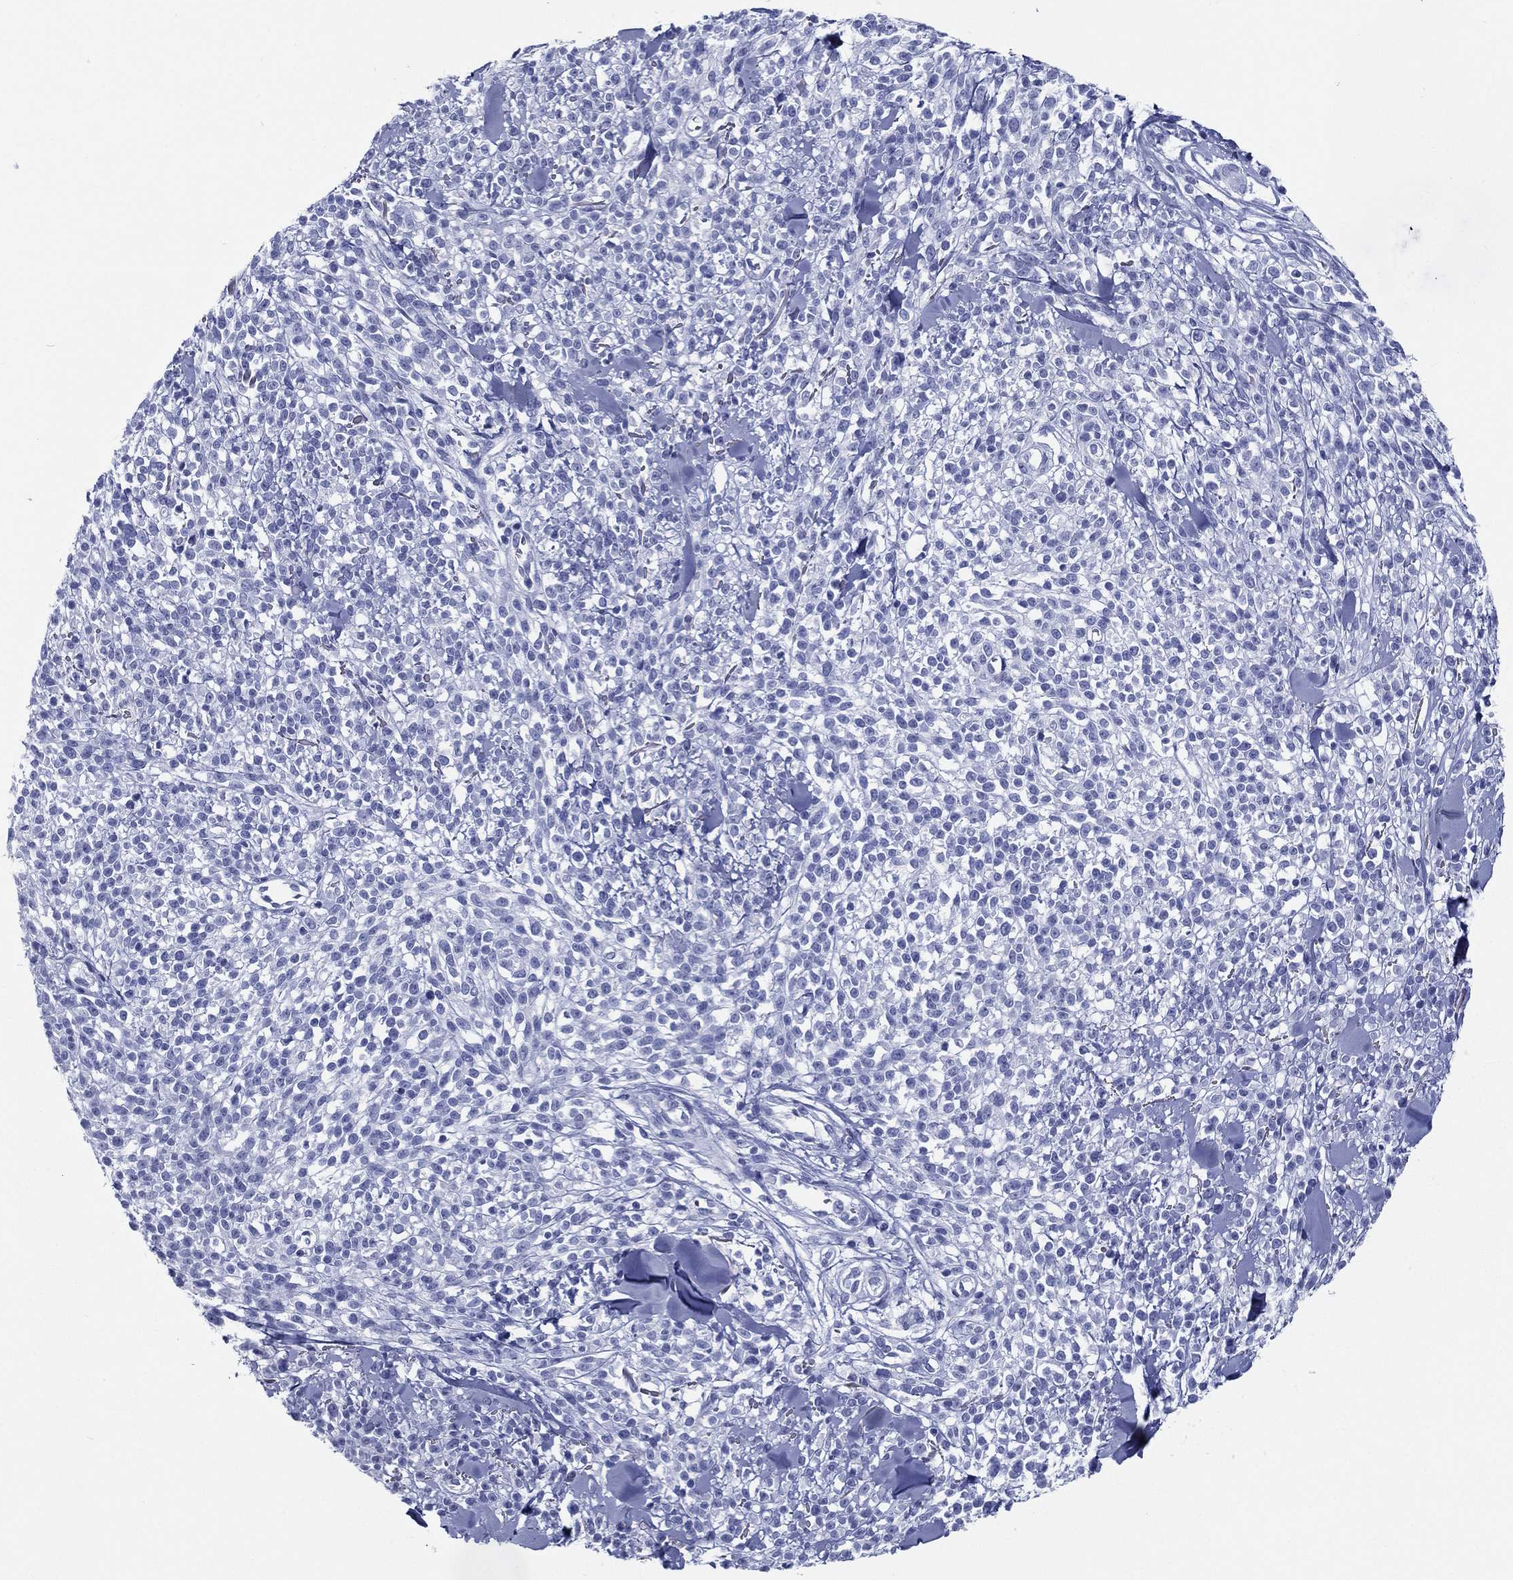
{"staining": {"intensity": "negative", "quantity": "none", "location": "none"}, "tissue": "melanoma", "cell_type": "Tumor cells", "image_type": "cancer", "snomed": [{"axis": "morphology", "description": "Malignant melanoma, NOS"}, {"axis": "topography", "description": "Skin"}, {"axis": "topography", "description": "Skin of trunk"}], "caption": "An IHC histopathology image of melanoma is shown. There is no staining in tumor cells of melanoma.", "gene": "RSPH4A", "patient": {"sex": "male", "age": 74}}